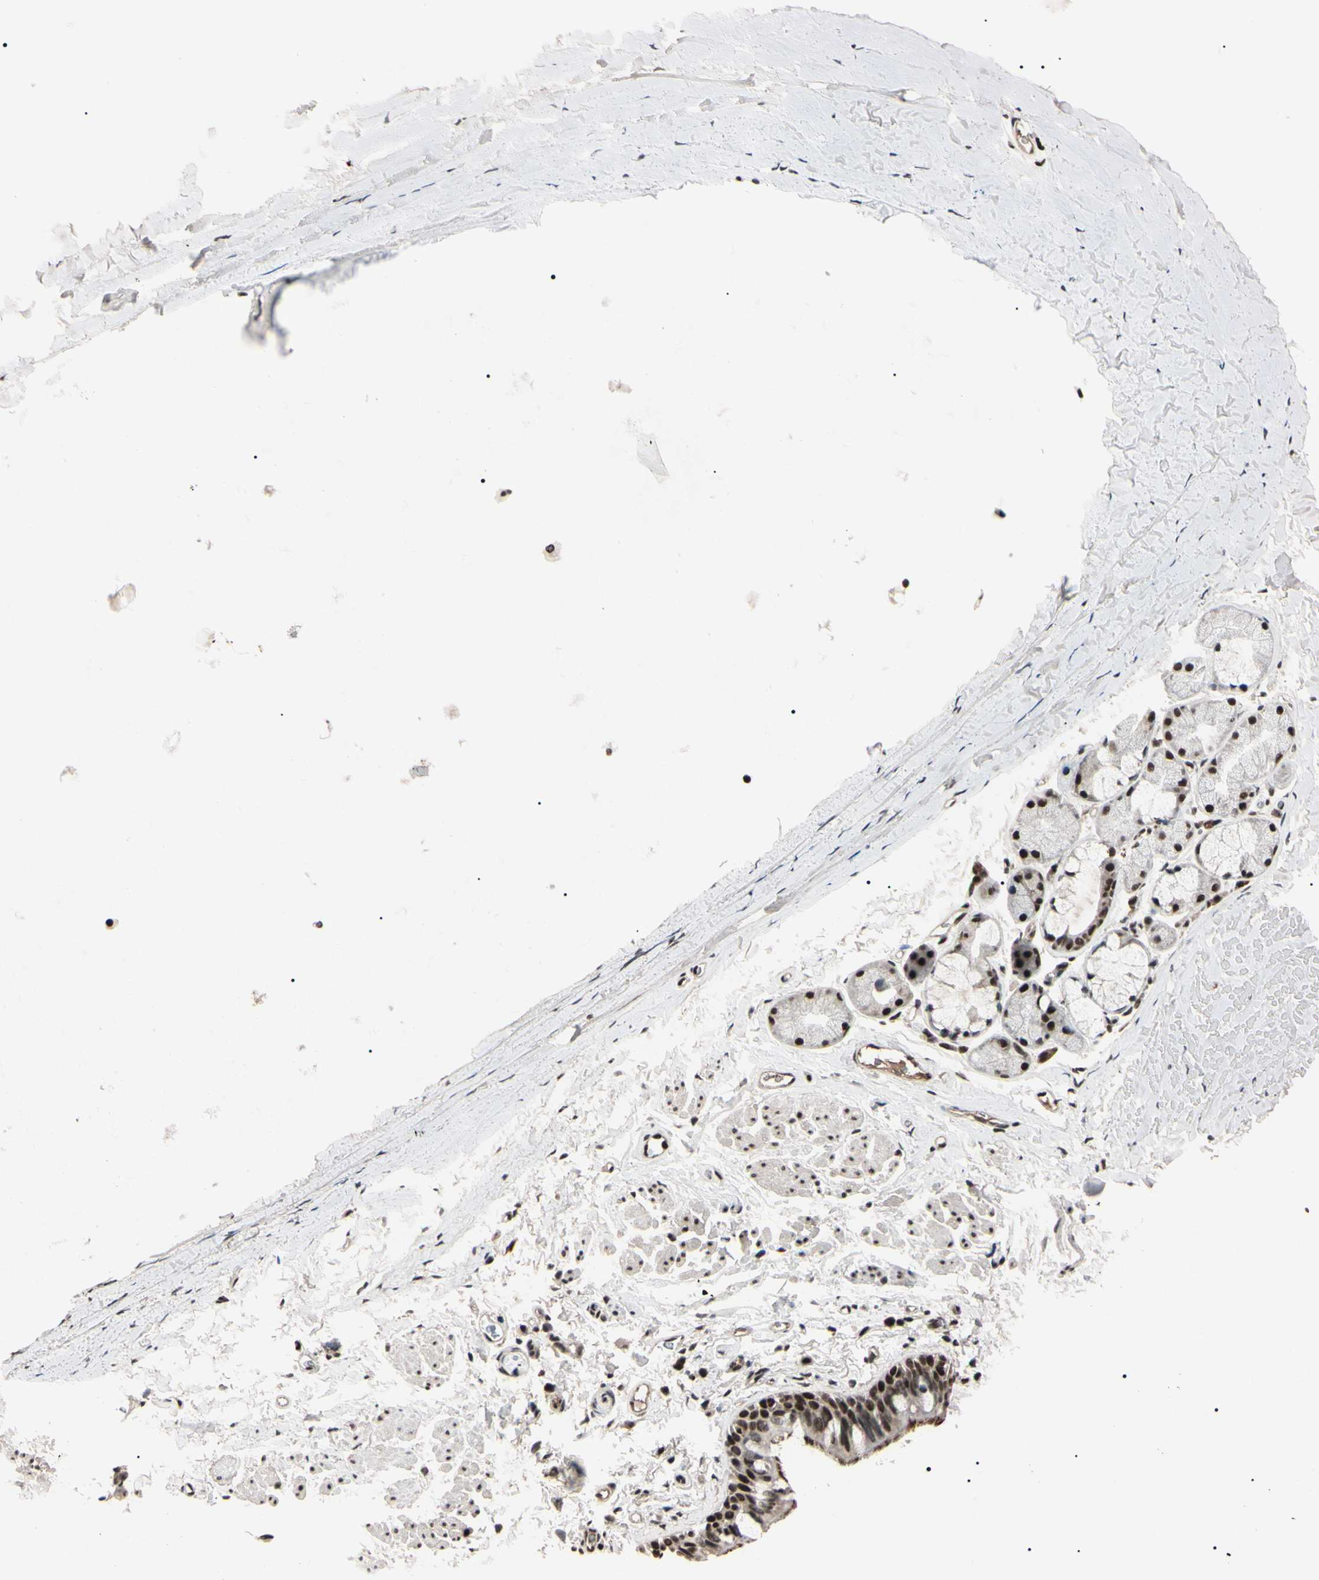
{"staining": {"intensity": "moderate", "quantity": ">75%", "location": "cytoplasmic/membranous,nuclear"}, "tissue": "bronchus", "cell_type": "Respiratory epithelial cells", "image_type": "normal", "snomed": [{"axis": "morphology", "description": "Normal tissue, NOS"}, {"axis": "morphology", "description": "Malignant melanoma, Metastatic site"}, {"axis": "topography", "description": "Bronchus"}, {"axis": "topography", "description": "Lung"}], "caption": "Brown immunohistochemical staining in benign human bronchus exhibits moderate cytoplasmic/membranous,nuclear staining in approximately >75% of respiratory epithelial cells.", "gene": "YY1", "patient": {"sex": "male", "age": 64}}